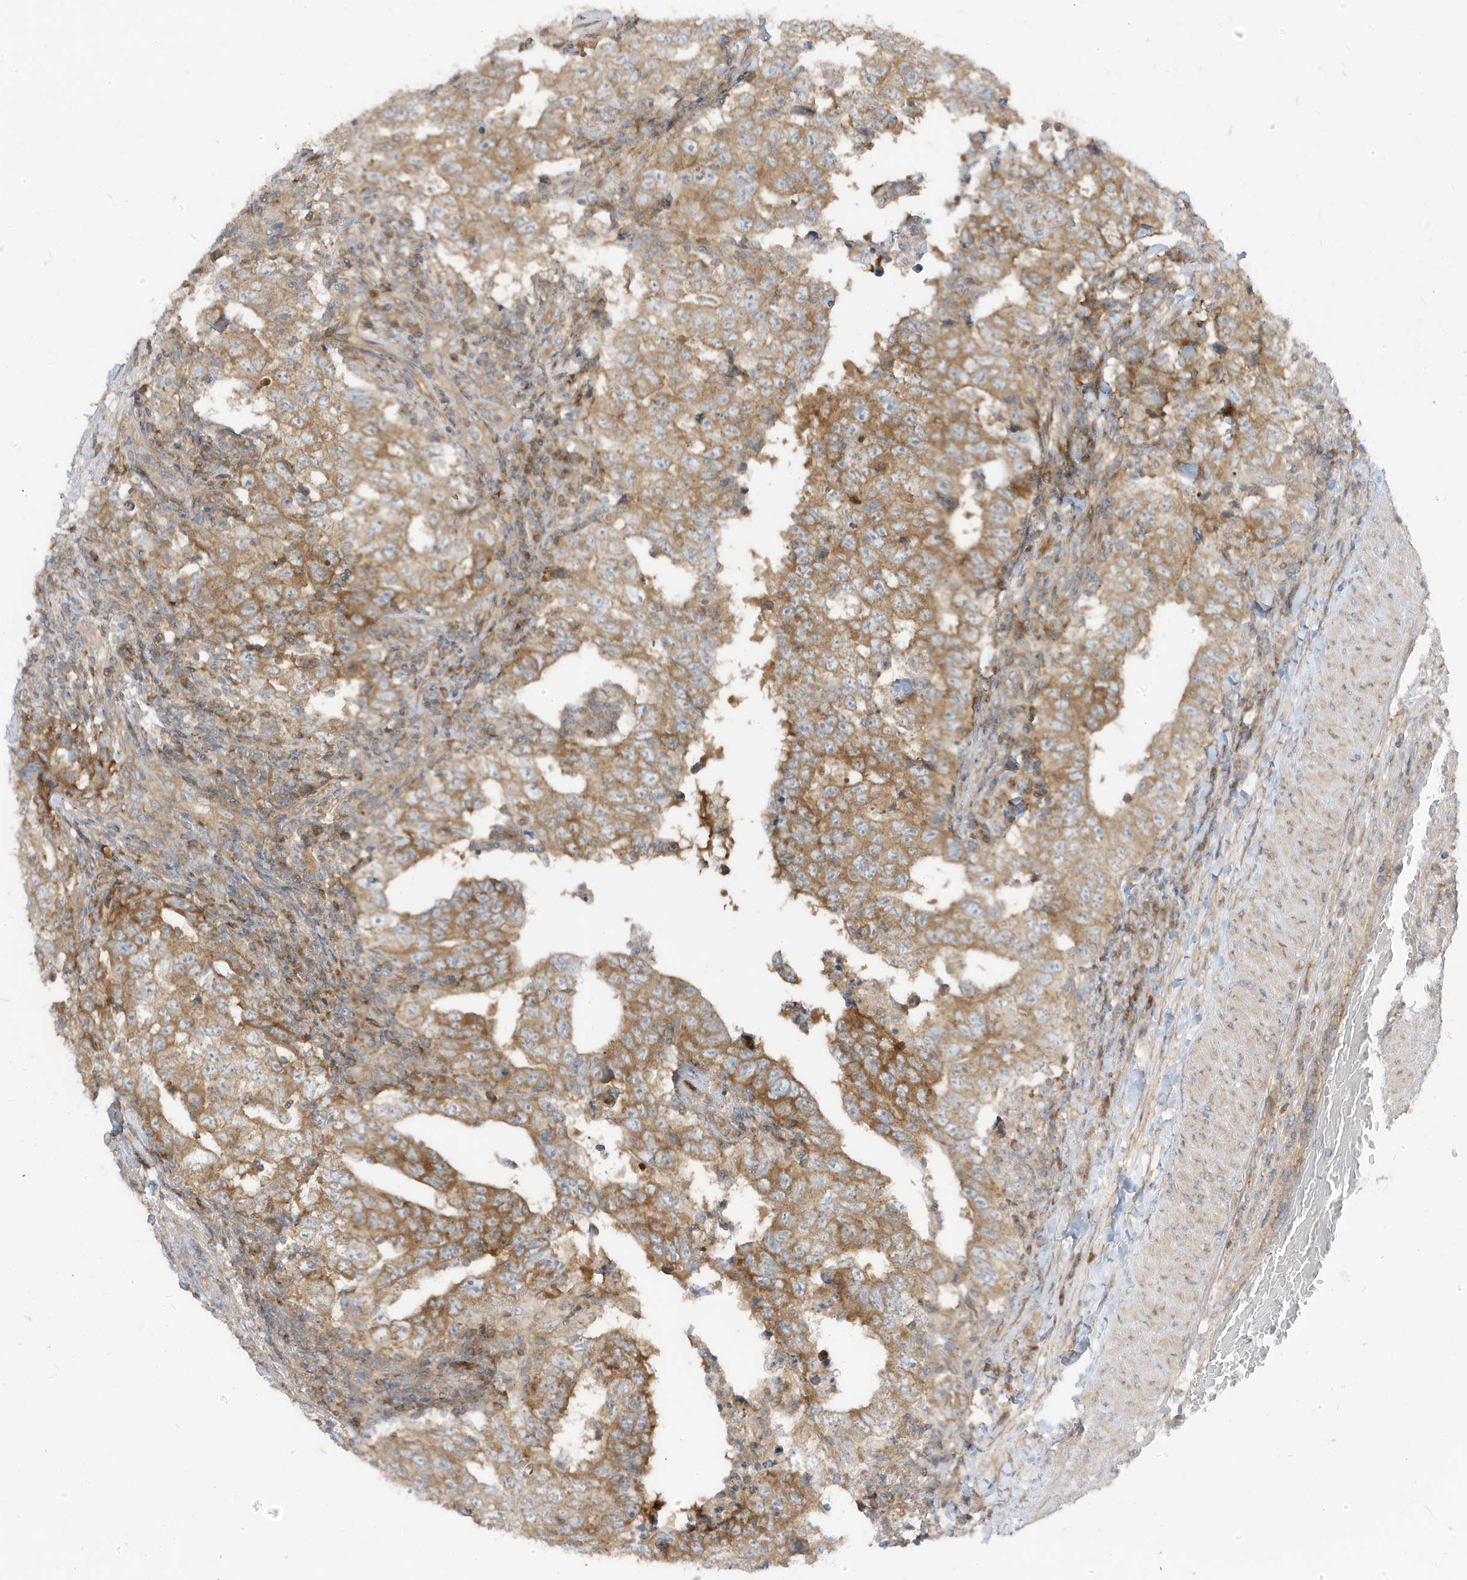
{"staining": {"intensity": "moderate", "quantity": ">75%", "location": "cytoplasmic/membranous"}, "tissue": "testis cancer", "cell_type": "Tumor cells", "image_type": "cancer", "snomed": [{"axis": "morphology", "description": "Carcinoma, Embryonal, NOS"}, {"axis": "topography", "description": "Testis"}], "caption": "Human testis cancer (embryonal carcinoma) stained with a protein marker reveals moderate staining in tumor cells.", "gene": "STAM", "patient": {"sex": "male", "age": 26}}